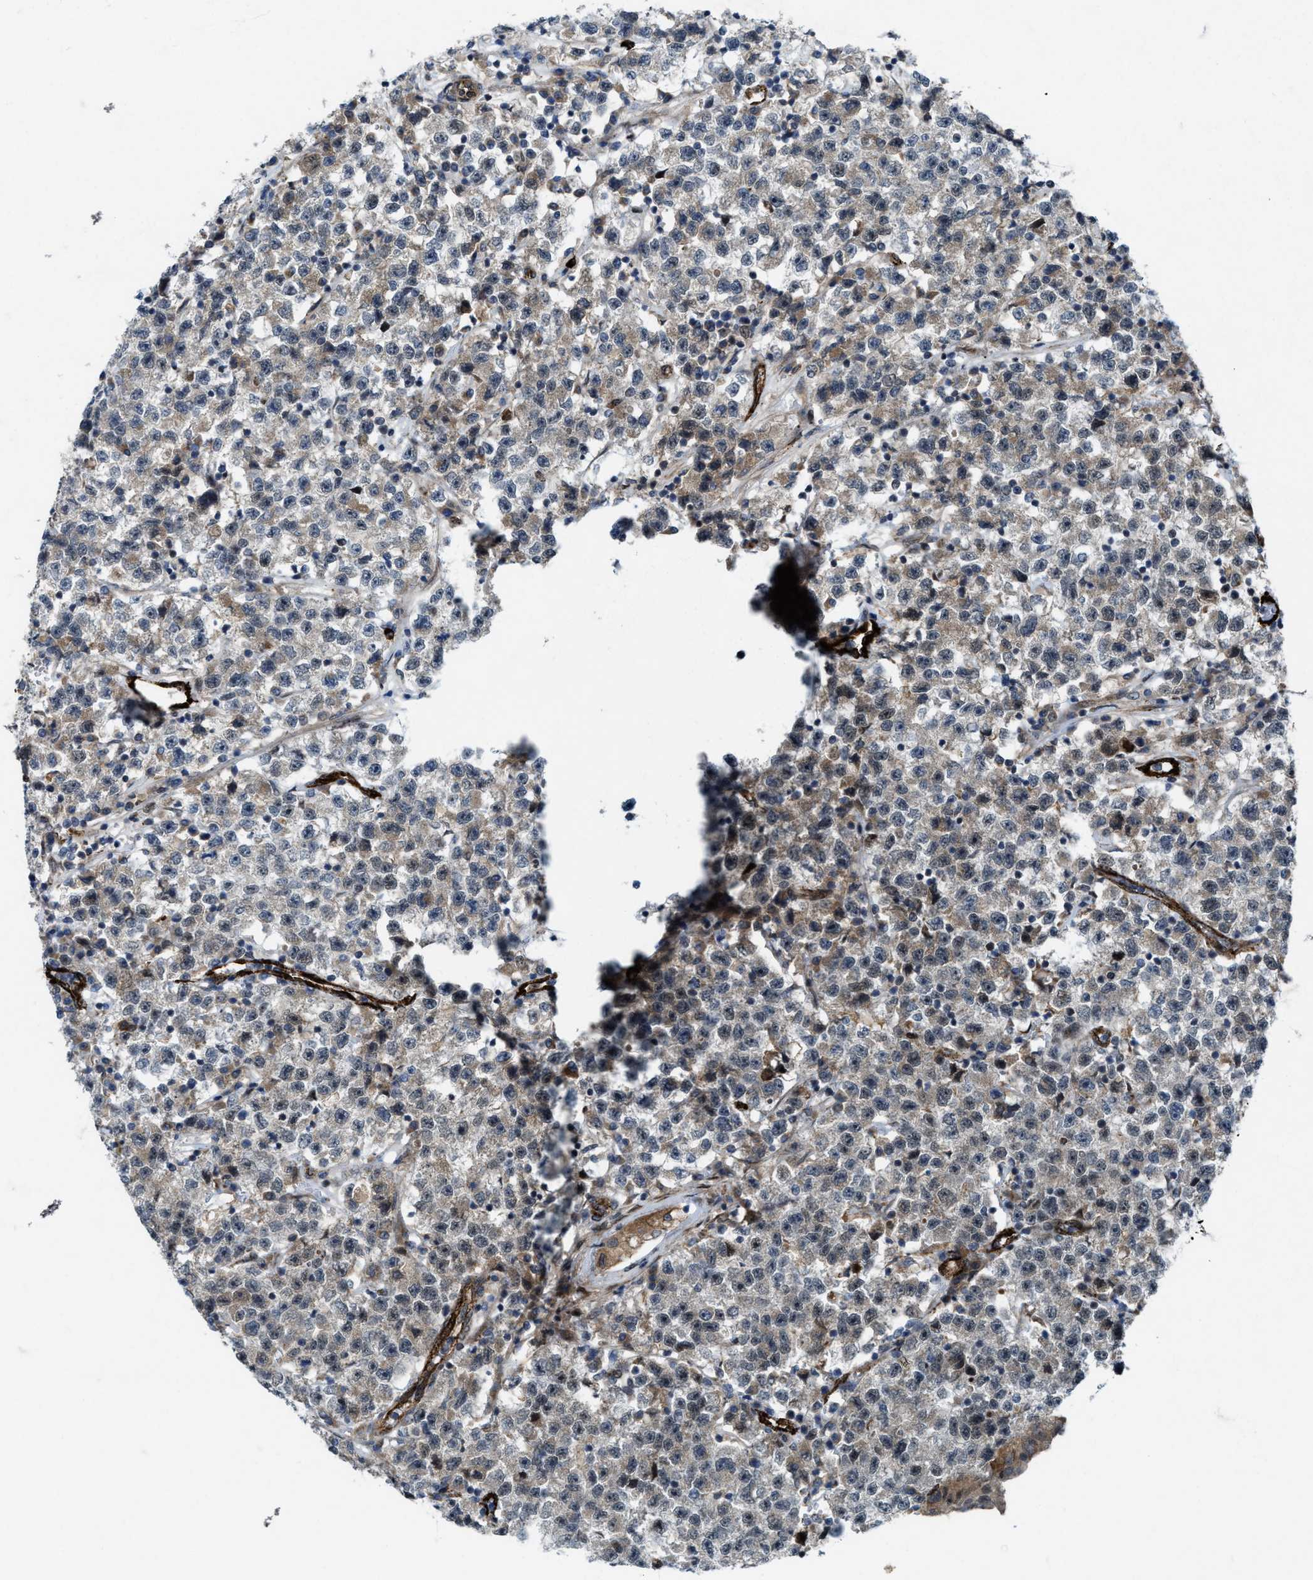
{"staining": {"intensity": "weak", "quantity": "25%-75%", "location": "cytoplasmic/membranous"}, "tissue": "testis cancer", "cell_type": "Tumor cells", "image_type": "cancer", "snomed": [{"axis": "morphology", "description": "Seminoma, NOS"}, {"axis": "topography", "description": "Testis"}], "caption": "Seminoma (testis) tissue displays weak cytoplasmic/membranous positivity in about 25%-75% of tumor cells", "gene": "URGCP", "patient": {"sex": "male", "age": 22}}